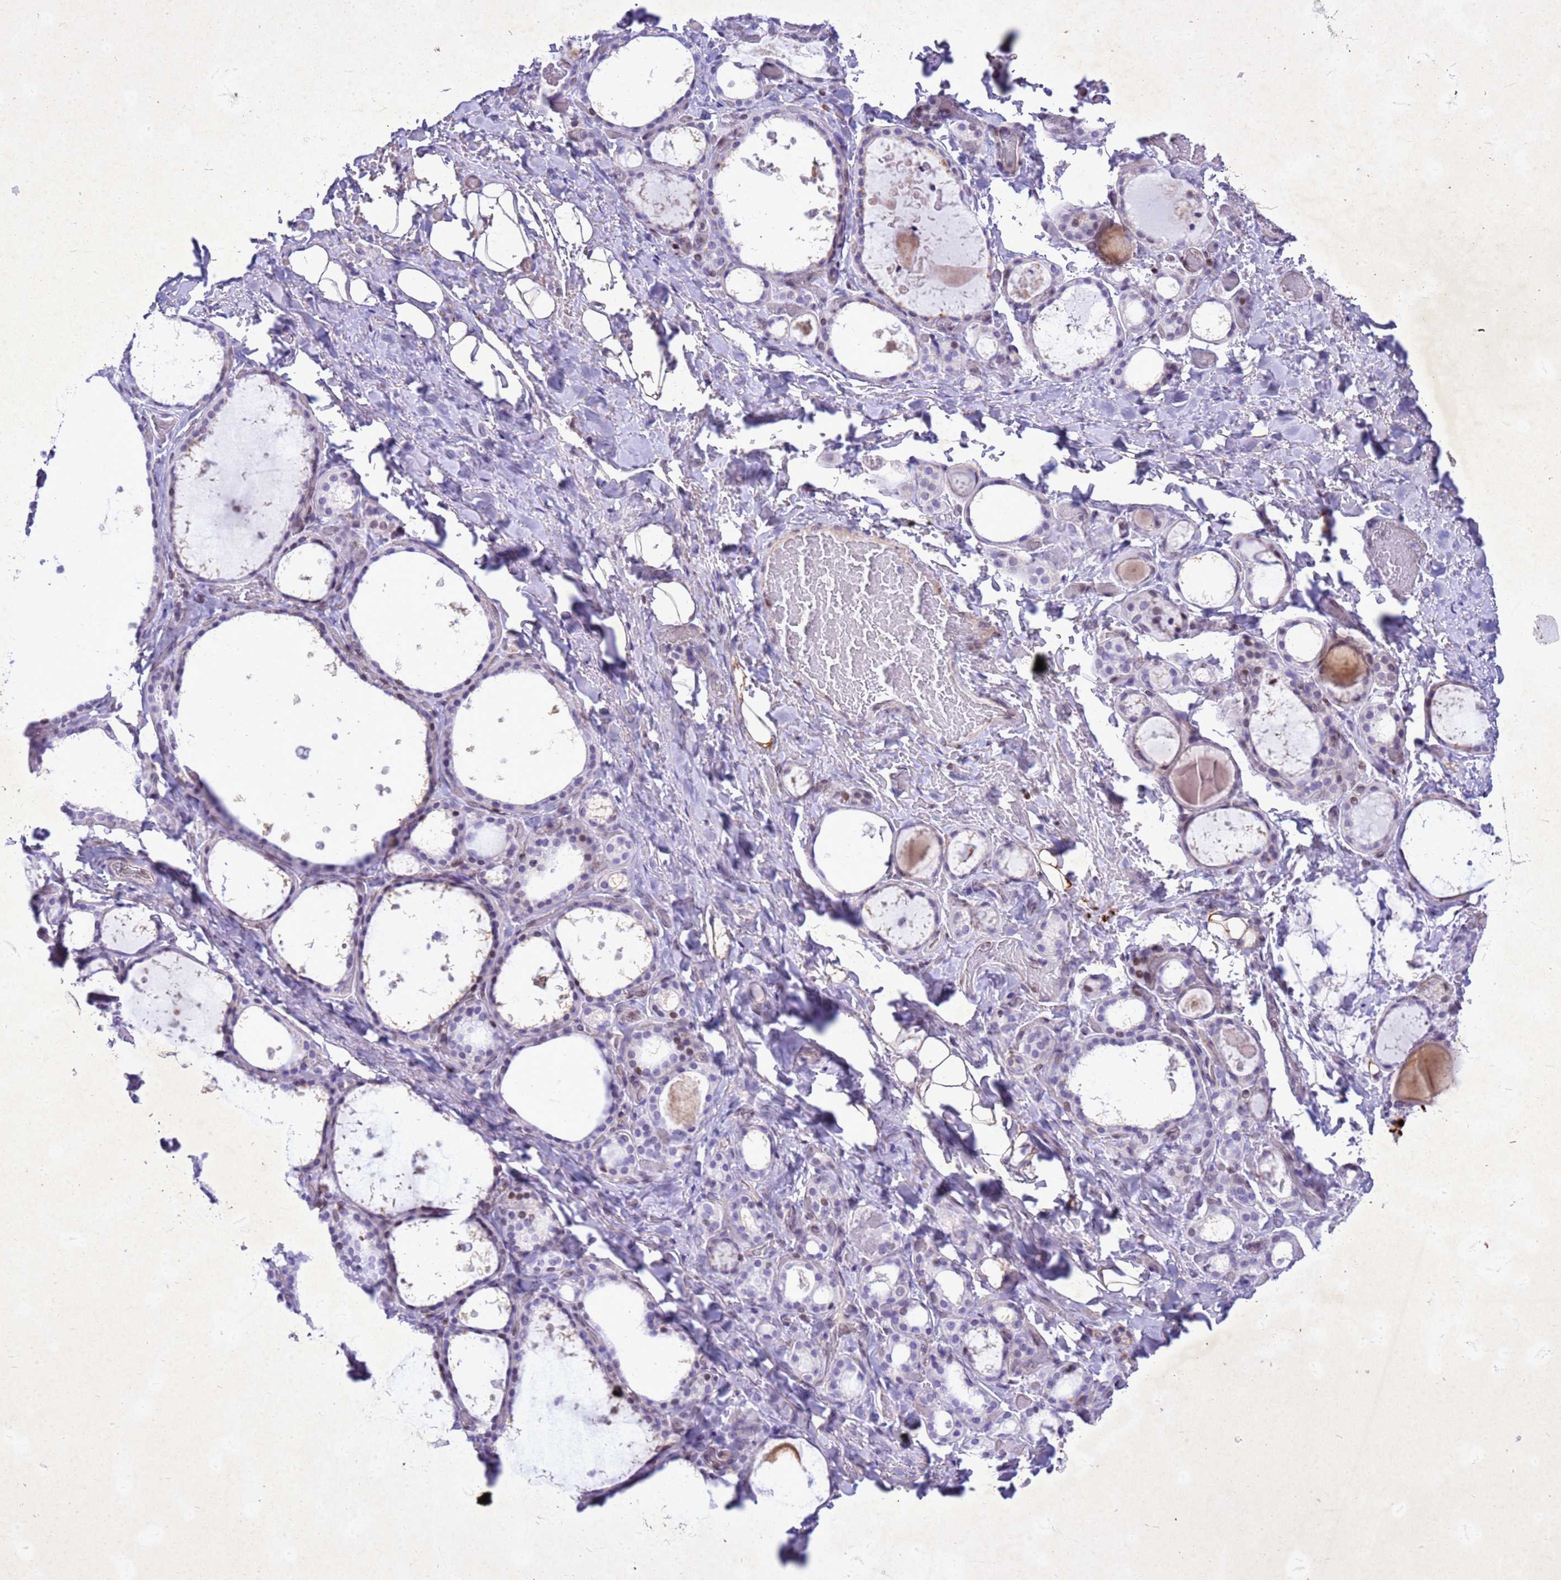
{"staining": {"intensity": "moderate", "quantity": "<25%", "location": "nuclear"}, "tissue": "thyroid gland", "cell_type": "Glandular cells", "image_type": "normal", "snomed": [{"axis": "morphology", "description": "Normal tissue, NOS"}, {"axis": "topography", "description": "Thyroid gland"}], "caption": "A high-resolution photomicrograph shows immunohistochemistry staining of normal thyroid gland, which exhibits moderate nuclear staining in approximately <25% of glandular cells.", "gene": "COPS9", "patient": {"sex": "female", "age": 44}}